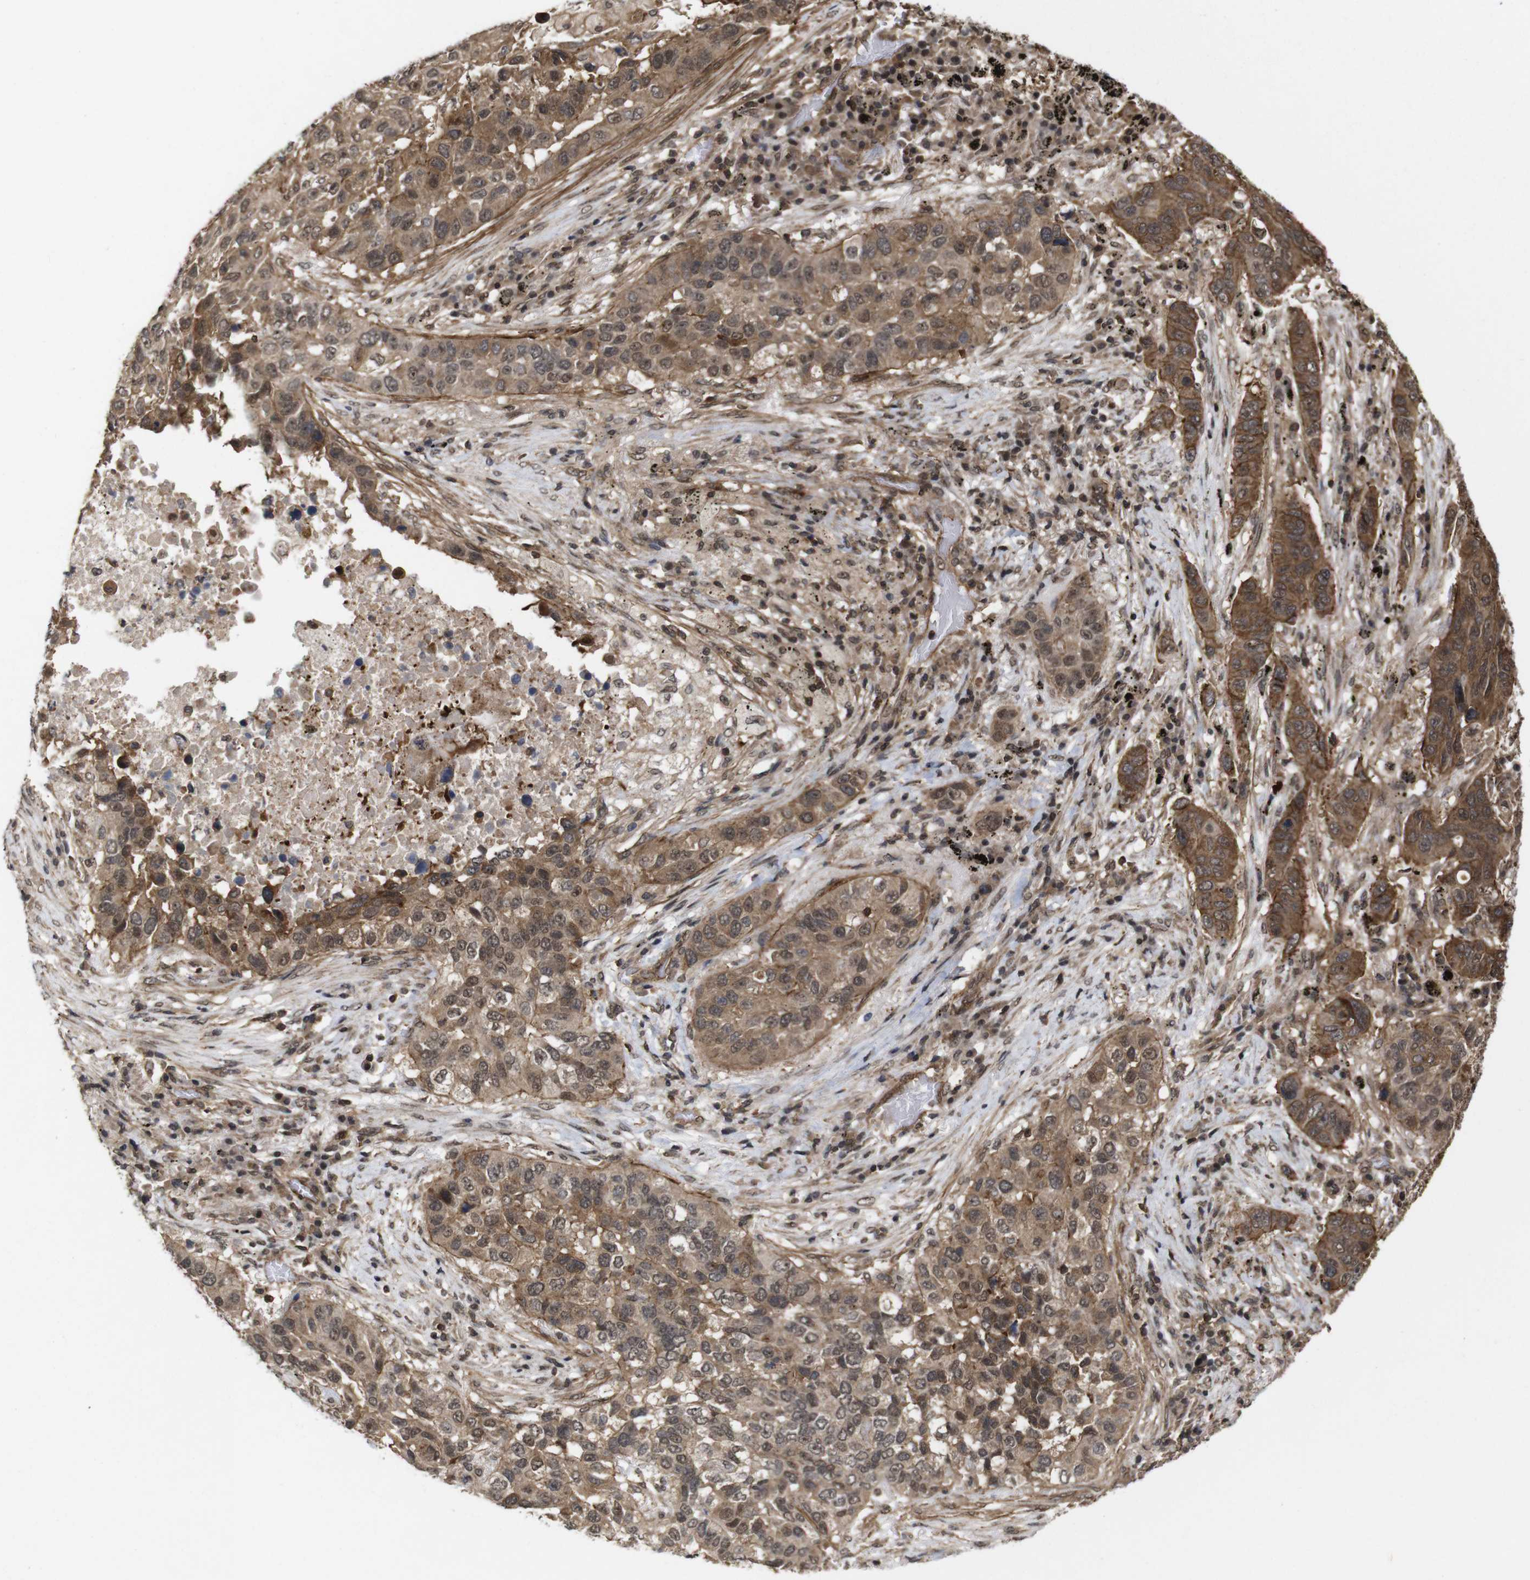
{"staining": {"intensity": "moderate", "quantity": ">75%", "location": "cytoplasmic/membranous"}, "tissue": "lung cancer", "cell_type": "Tumor cells", "image_type": "cancer", "snomed": [{"axis": "morphology", "description": "Squamous cell carcinoma, NOS"}, {"axis": "topography", "description": "Lung"}], "caption": "Immunohistochemistry of lung cancer (squamous cell carcinoma) reveals medium levels of moderate cytoplasmic/membranous expression in approximately >75% of tumor cells.", "gene": "NANOS1", "patient": {"sex": "male", "age": 57}}